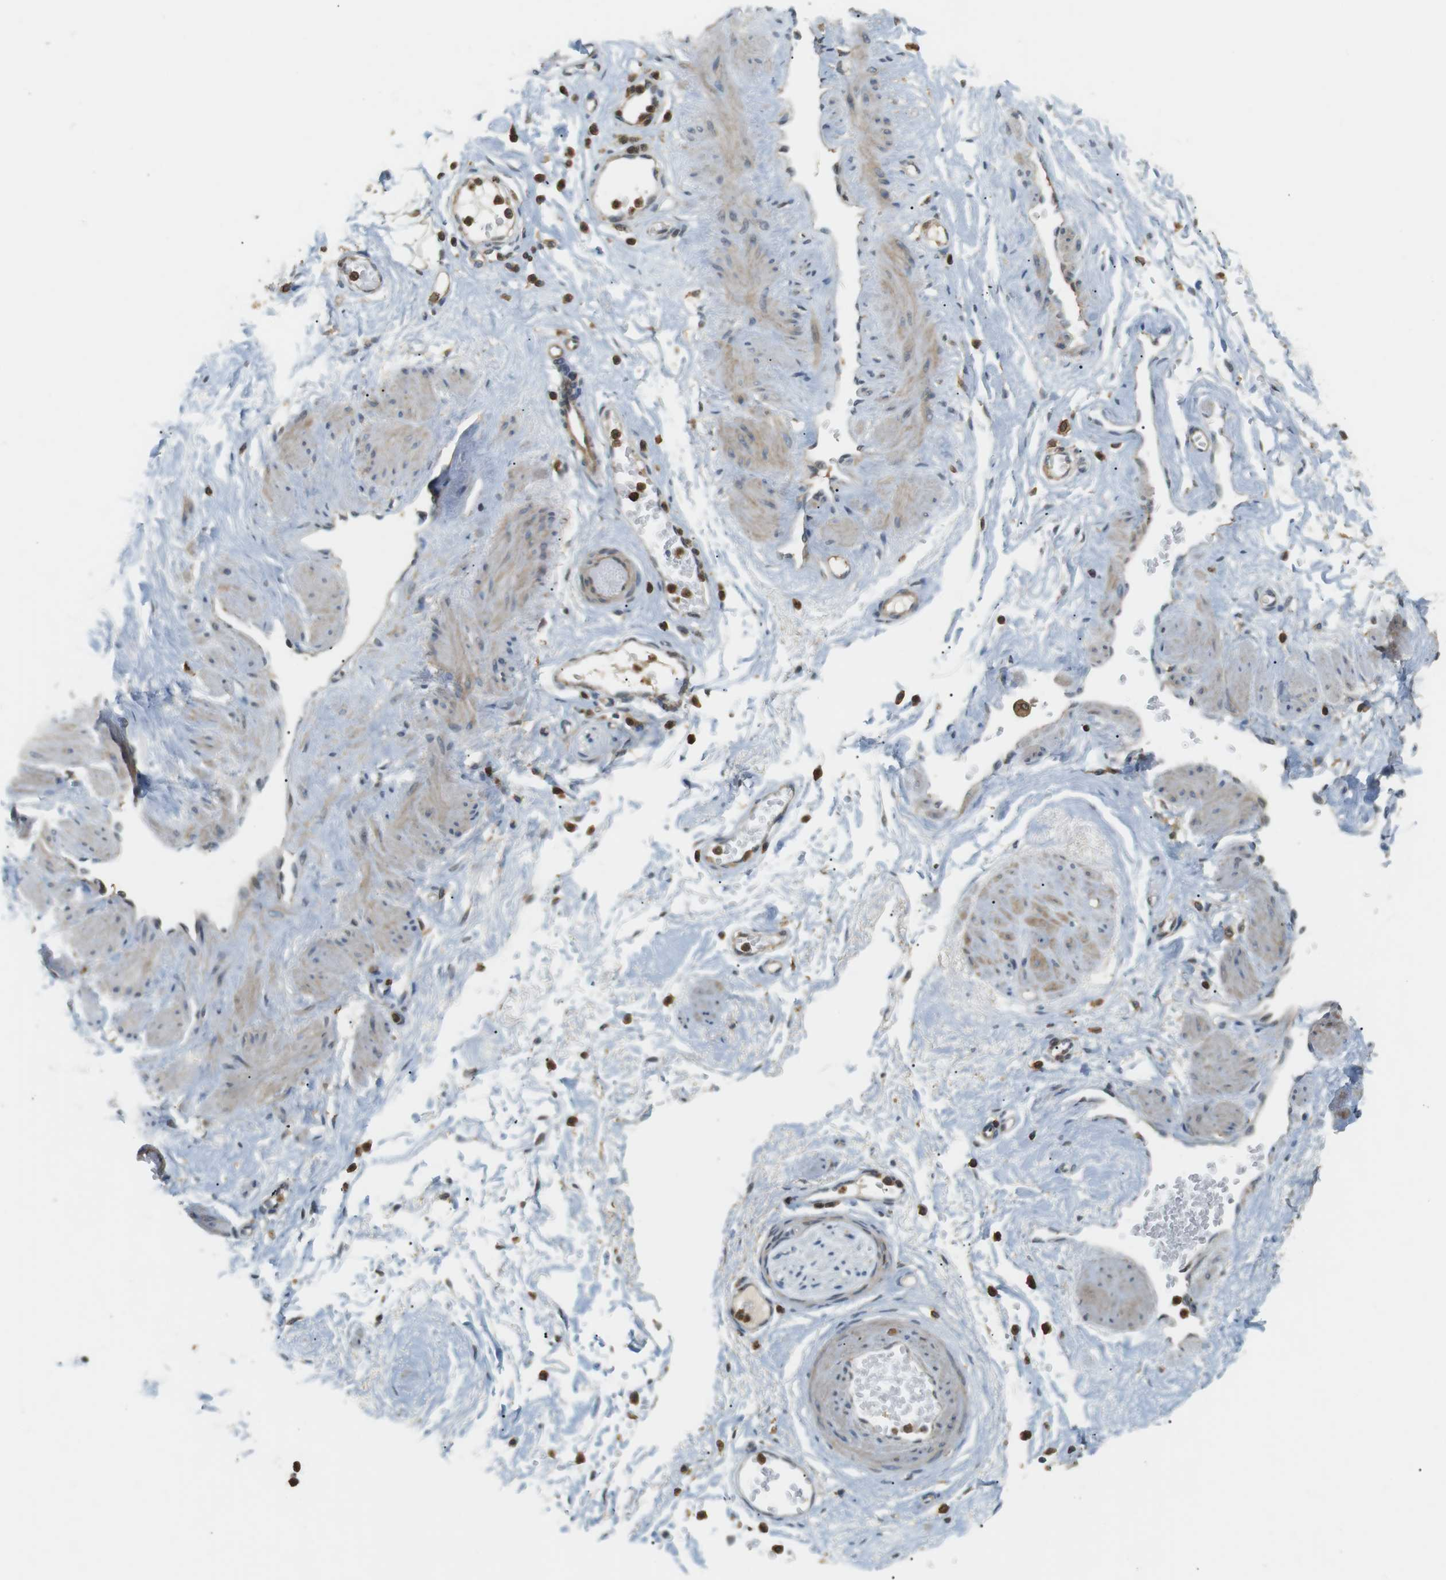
{"staining": {"intensity": "moderate", "quantity": ">75%", "location": "cytoplasmic/membranous,nuclear"}, "tissue": "adipose tissue", "cell_type": "Adipocytes", "image_type": "normal", "snomed": [{"axis": "morphology", "description": "Normal tissue, NOS"}, {"axis": "topography", "description": "Soft tissue"}, {"axis": "topography", "description": "Vascular tissue"}], "caption": "Normal adipose tissue demonstrates moderate cytoplasmic/membranous,nuclear positivity in approximately >75% of adipocytes.", "gene": "P2RY1", "patient": {"sex": "female", "age": 35}}